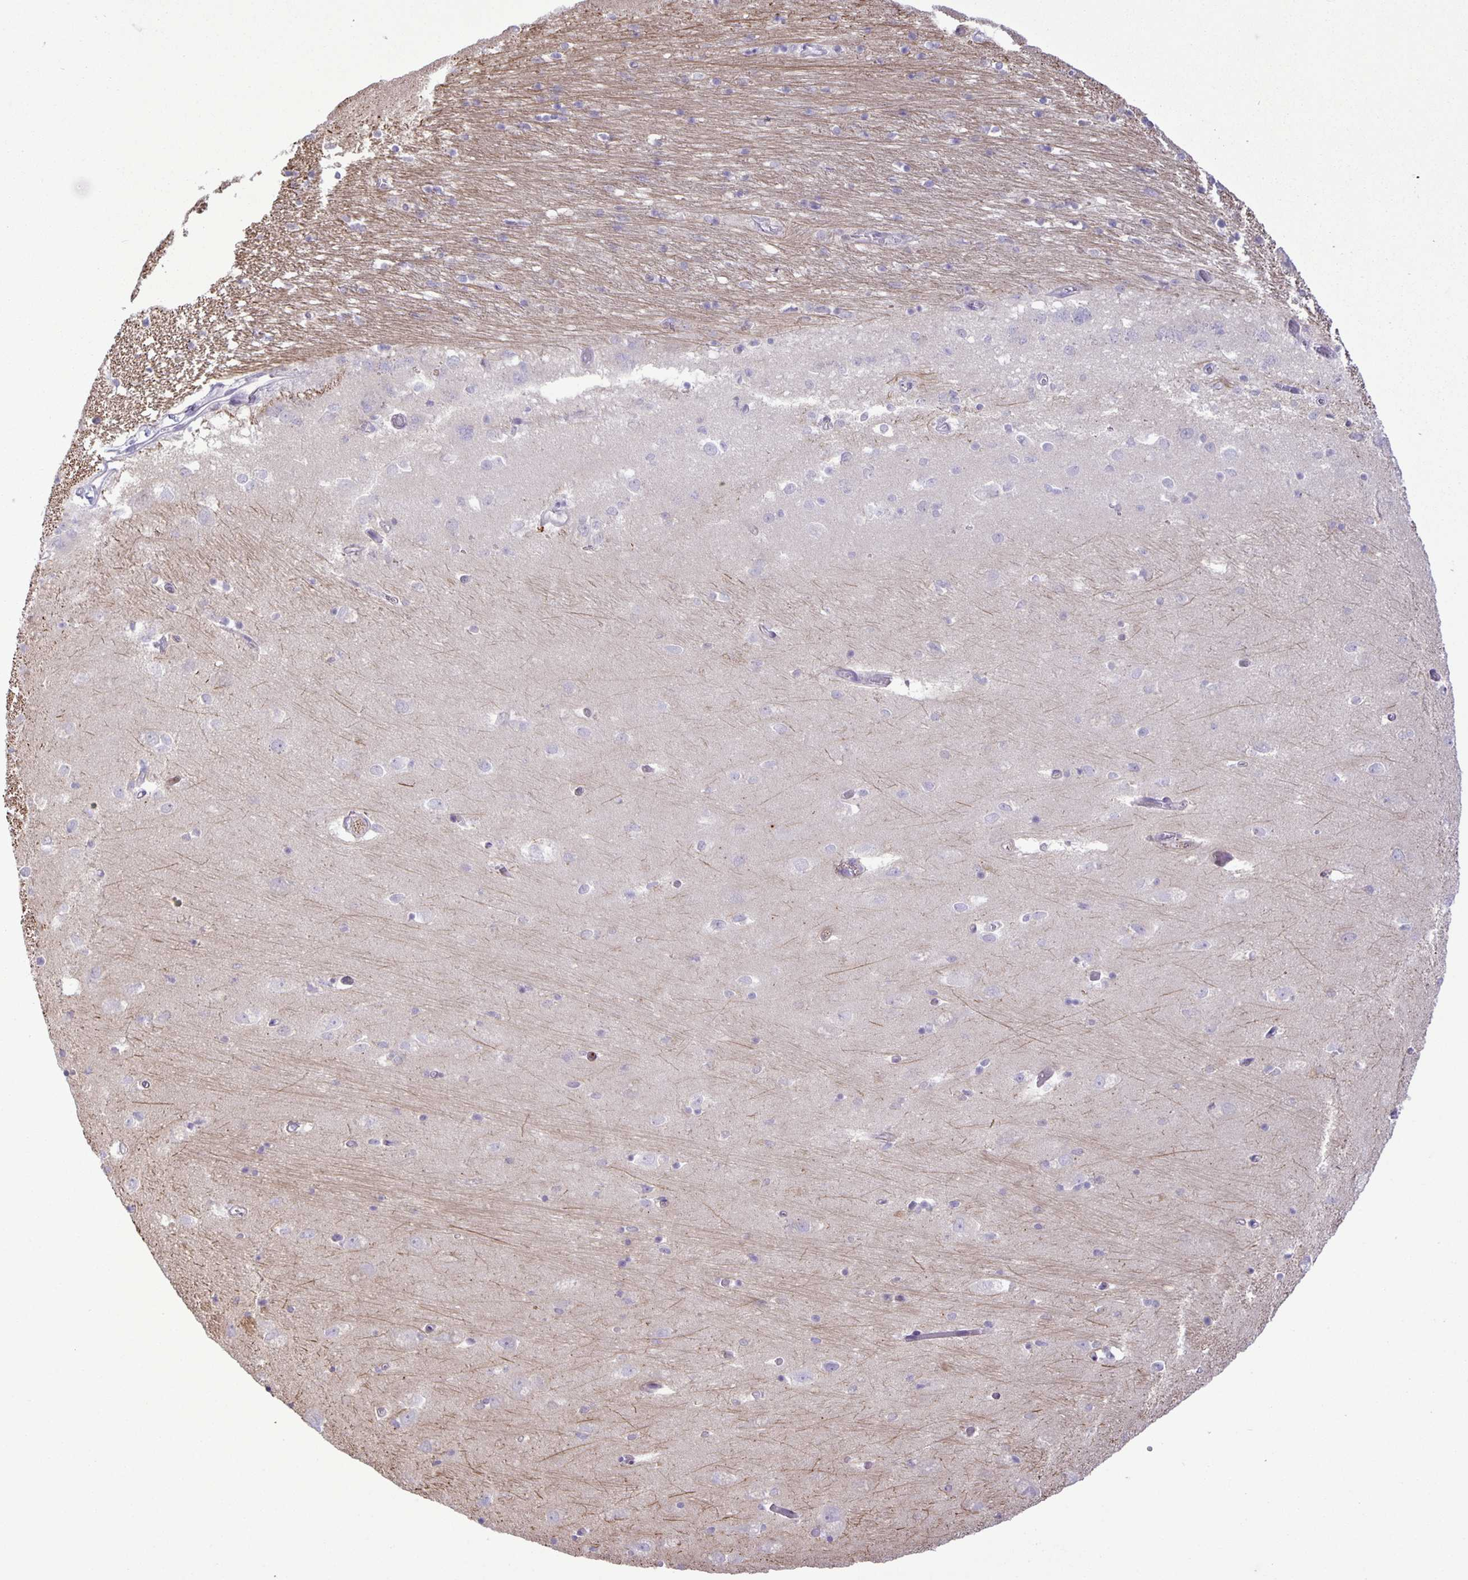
{"staining": {"intensity": "negative", "quantity": "none", "location": "none"}, "tissue": "caudate", "cell_type": "Glial cells", "image_type": "normal", "snomed": [{"axis": "morphology", "description": "Normal tissue, NOS"}, {"axis": "topography", "description": "Lateral ventricle wall"}, {"axis": "topography", "description": "Hippocampus"}], "caption": "Benign caudate was stained to show a protein in brown. There is no significant expression in glial cells.", "gene": "ADCK1", "patient": {"sex": "female", "age": 63}}